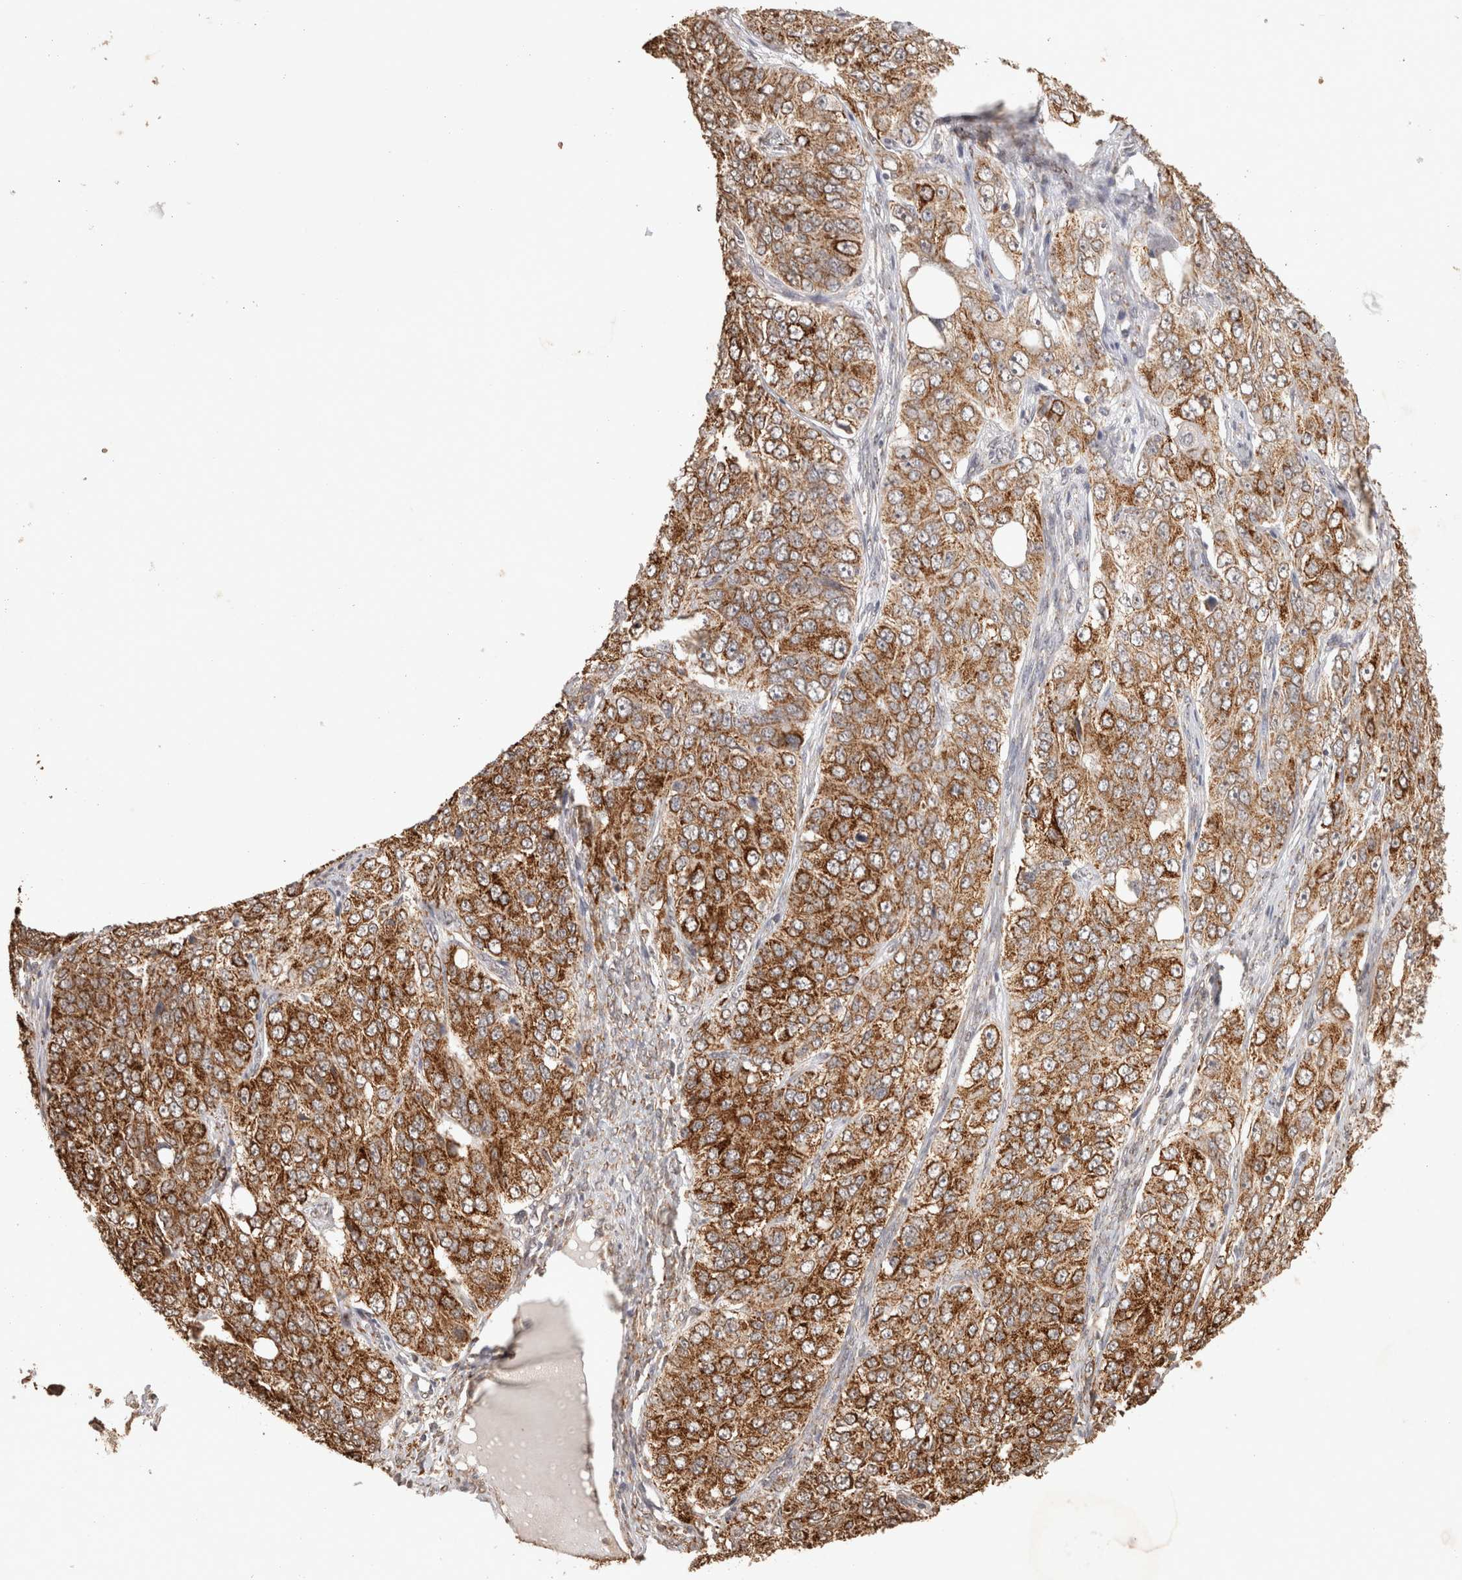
{"staining": {"intensity": "strong", "quantity": ">75%", "location": "cytoplasmic/membranous"}, "tissue": "ovarian cancer", "cell_type": "Tumor cells", "image_type": "cancer", "snomed": [{"axis": "morphology", "description": "Carcinoma, endometroid"}, {"axis": "topography", "description": "Ovary"}], "caption": "Endometroid carcinoma (ovarian) stained with a protein marker demonstrates strong staining in tumor cells.", "gene": "BNIP3L", "patient": {"sex": "female", "age": 51}}